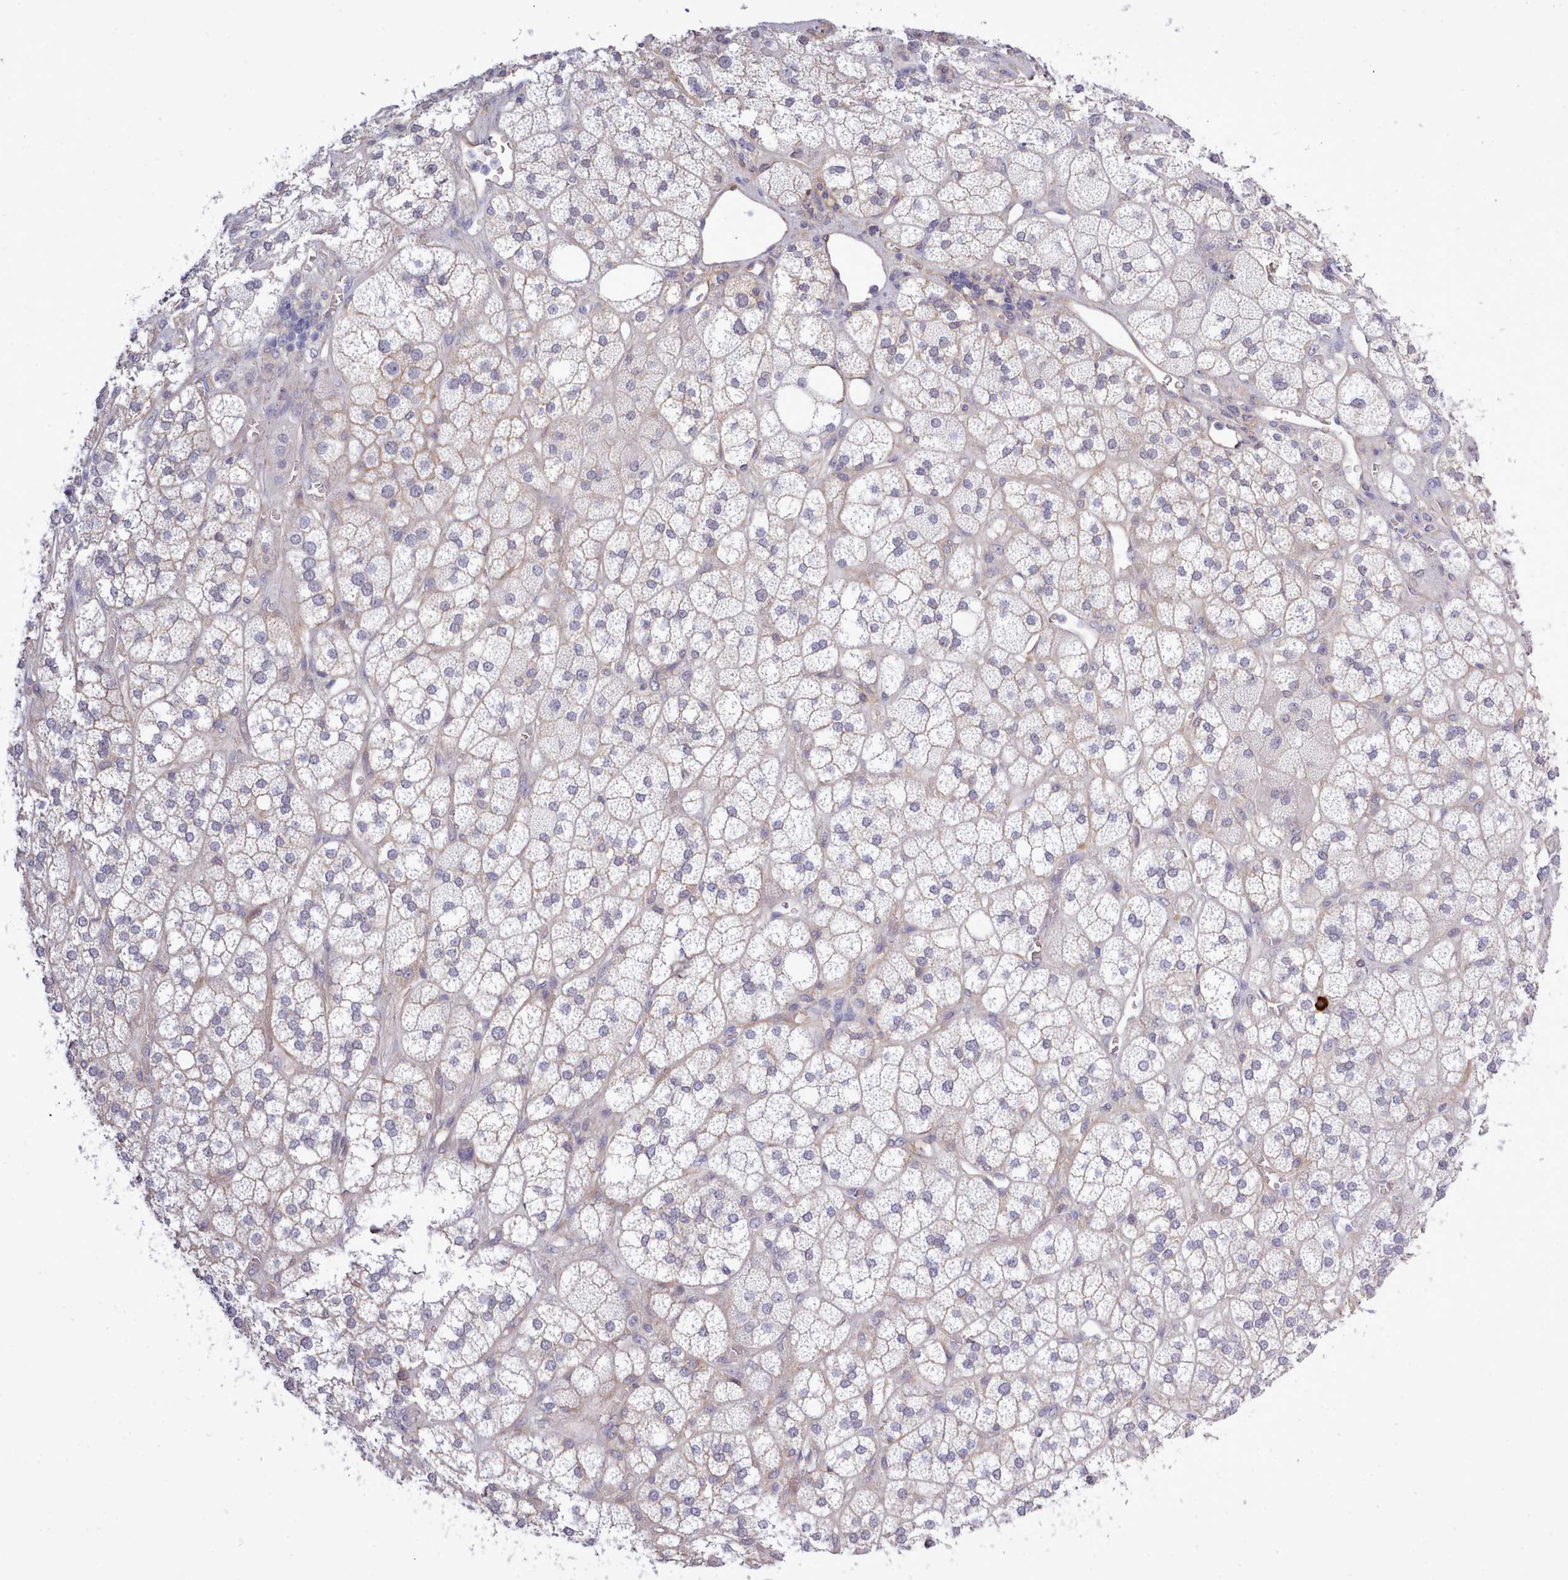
{"staining": {"intensity": "negative", "quantity": "none", "location": "none"}, "tissue": "adrenal gland", "cell_type": "Glandular cells", "image_type": "normal", "snomed": [{"axis": "morphology", "description": "Normal tissue, NOS"}, {"axis": "topography", "description": "Adrenal gland"}], "caption": "Immunohistochemistry micrograph of normal adrenal gland: human adrenal gland stained with DAB exhibits no significant protein staining in glandular cells.", "gene": "ZC3H13", "patient": {"sex": "male", "age": 61}}